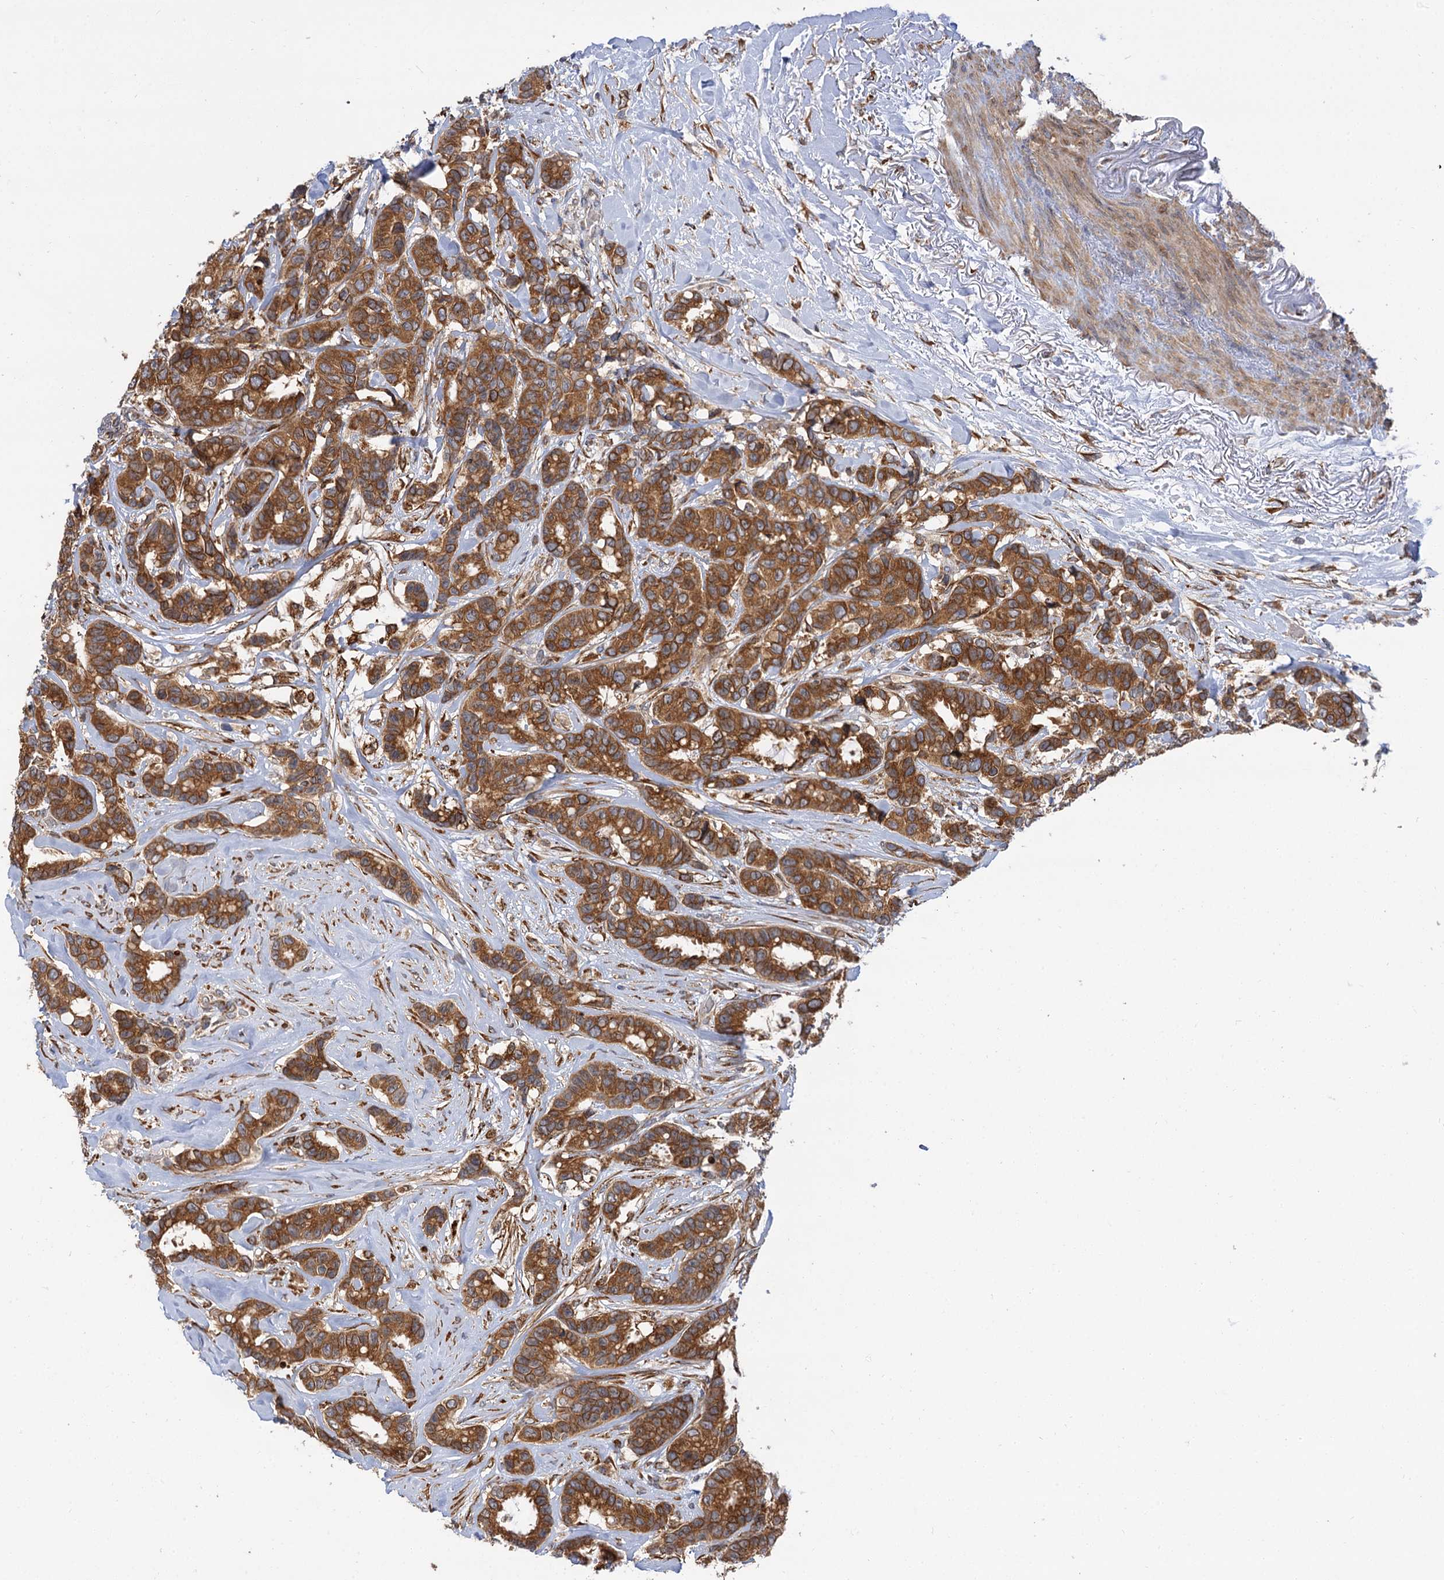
{"staining": {"intensity": "strong", "quantity": ">75%", "location": "cytoplasmic/membranous"}, "tissue": "breast cancer", "cell_type": "Tumor cells", "image_type": "cancer", "snomed": [{"axis": "morphology", "description": "Duct carcinoma"}, {"axis": "topography", "description": "Breast"}], "caption": "Tumor cells reveal high levels of strong cytoplasmic/membranous positivity in about >75% of cells in human breast cancer. The protein is stained brown, and the nuclei are stained in blue (DAB (3,3'-diaminobenzidine) IHC with brightfield microscopy, high magnification).", "gene": "PPIP5K2", "patient": {"sex": "female", "age": 87}}